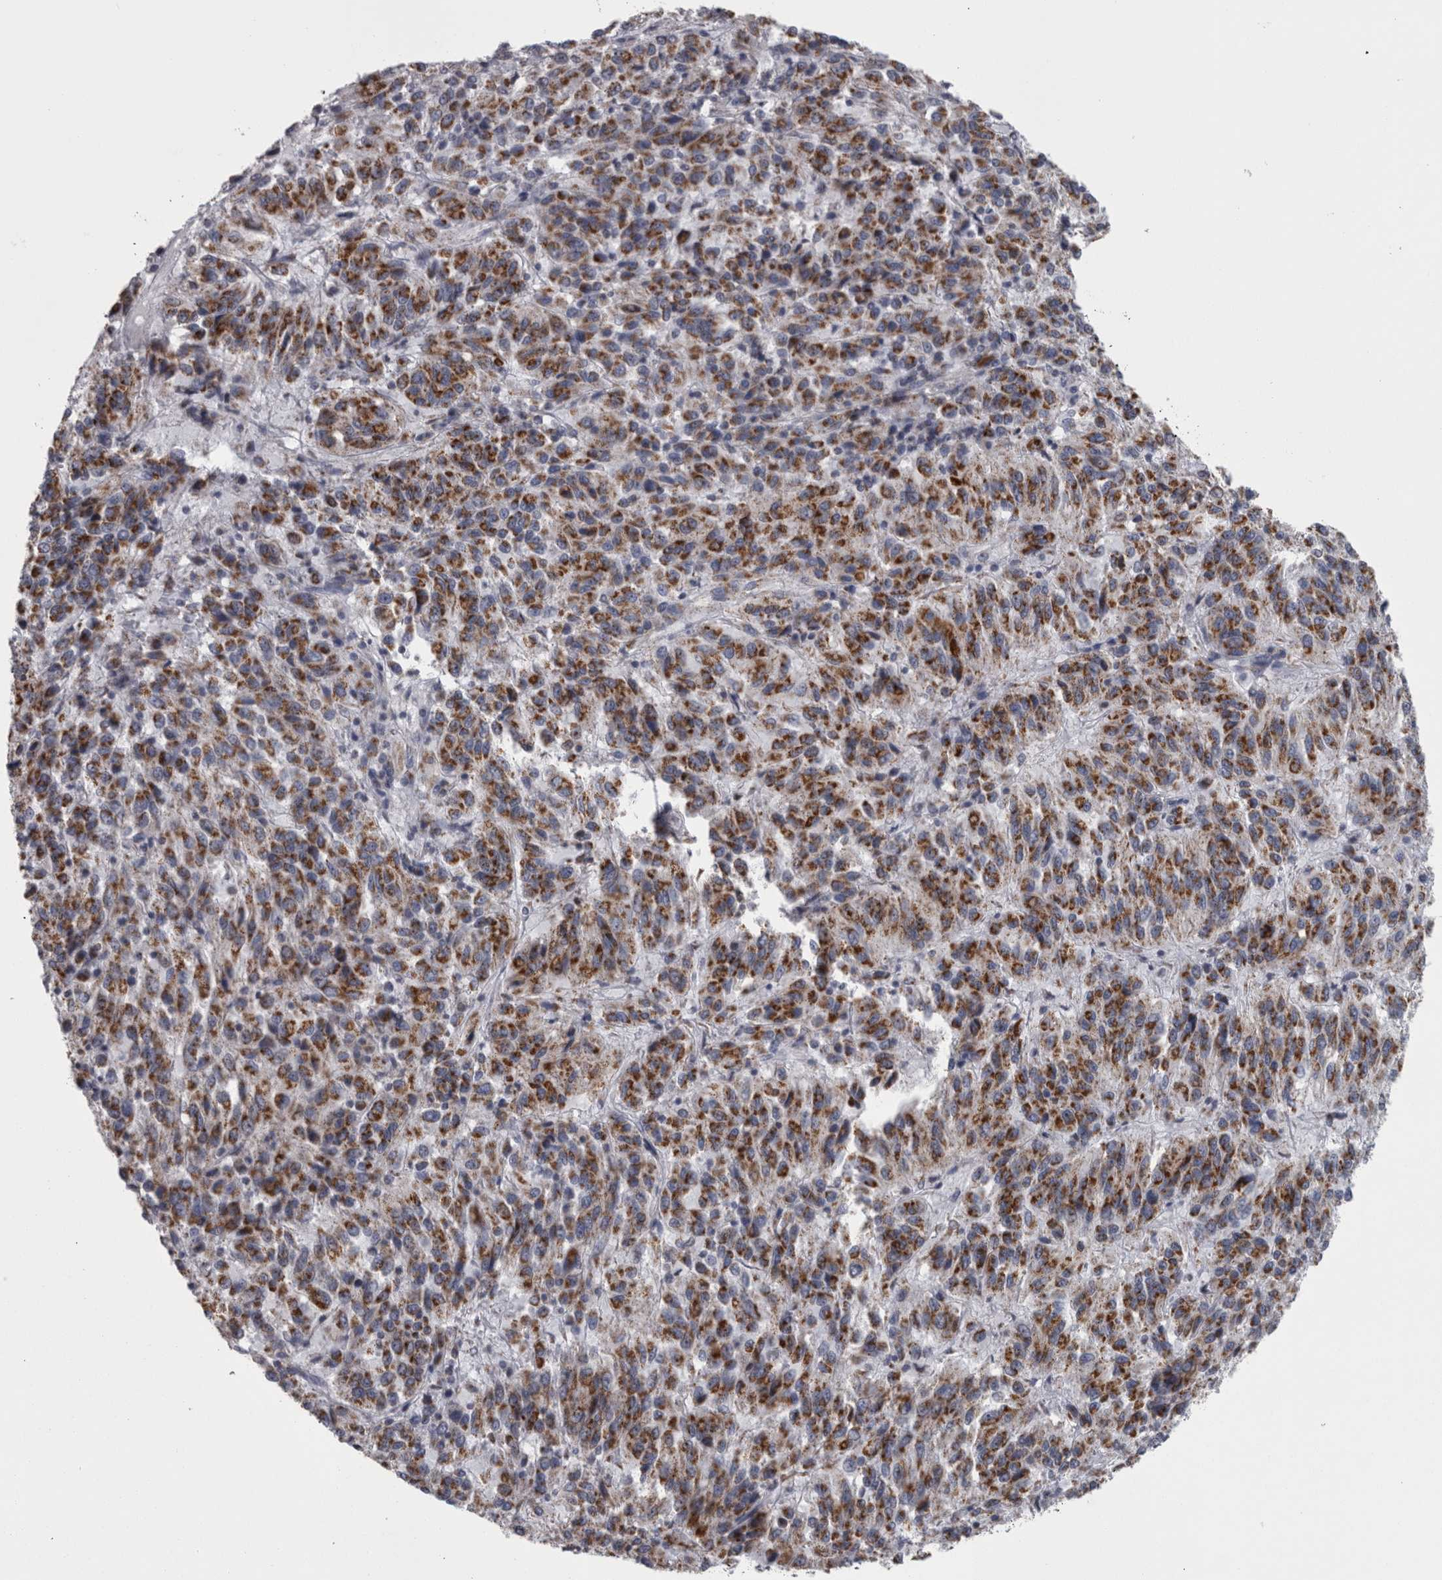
{"staining": {"intensity": "strong", "quantity": ">75%", "location": "cytoplasmic/membranous"}, "tissue": "melanoma", "cell_type": "Tumor cells", "image_type": "cancer", "snomed": [{"axis": "morphology", "description": "Malignant melanoma, Metastatic site"}, {"axis": "topography", "description": "Lung"}], "caption": "Human malignant melanoma (metastatic site) stained for a protein (brown) demonstrates strong cytoplasmic/membranous positive staining in about >75% of tumor cells.", "gene": "DBT", "patient": {"sex": "male", "age": 64}}